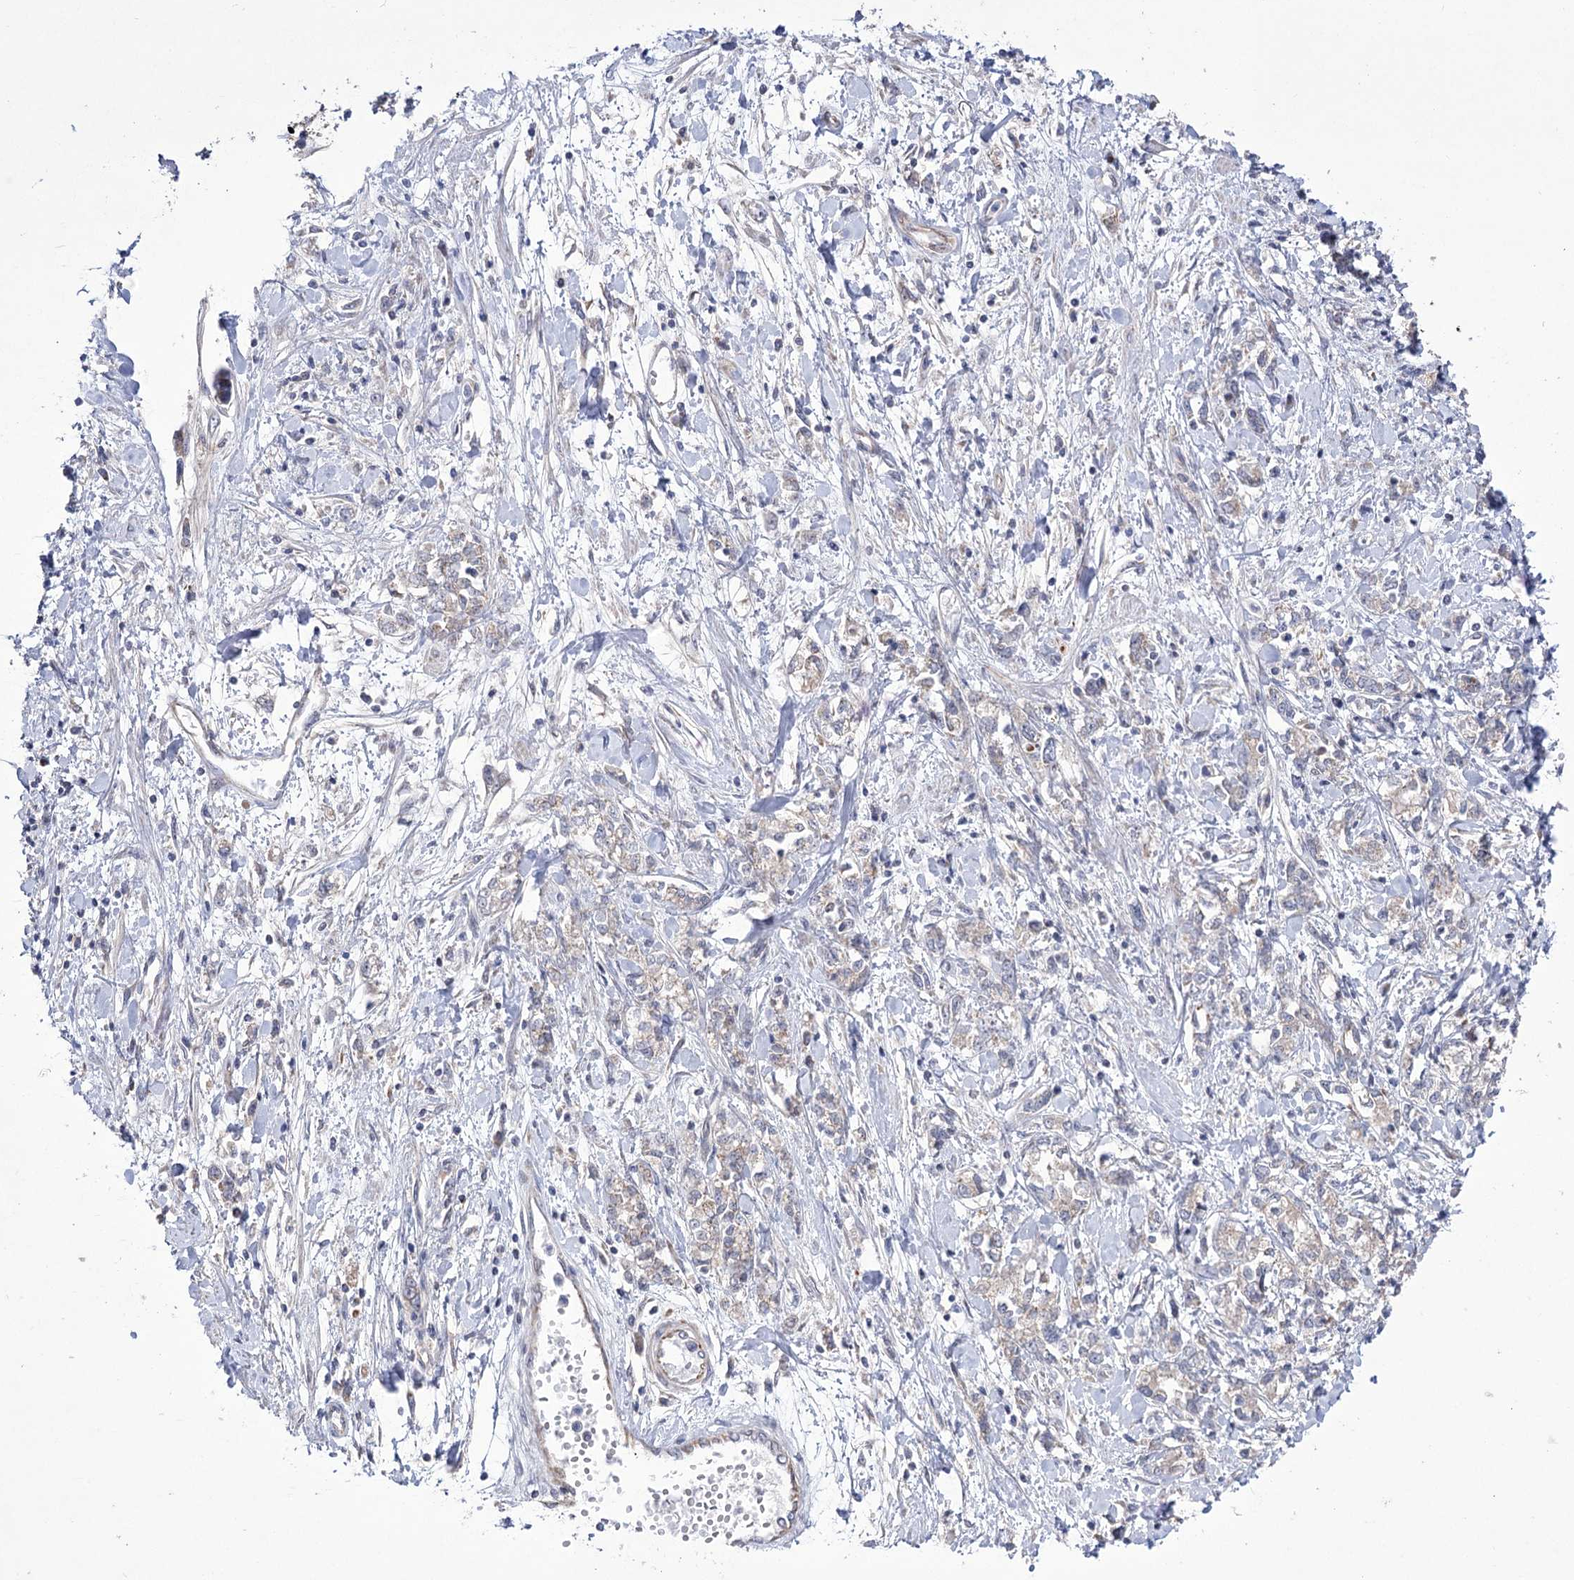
{"staining": {"intensity": "weak", "quantity": "<25%", "location": "cytoplasmic/membranous"}, "tissue": "stomach cancer", "cell_type": "Tumor cells", "image_type": "cancer", "snomed": [{"axis": "morphology", "description": "Adenocarcinoma, NOS"}, {"axis": "topography", "description": "Stomach"}], "caption": "IHC of stomach cancer displays no positivity in tumor cells. The staining is performed using DAB brown chromogen with nuclei counter-stained in using hematoxylin.", "gene": "ECHDC3", "patient": {"sex": "female", "age": 76}}